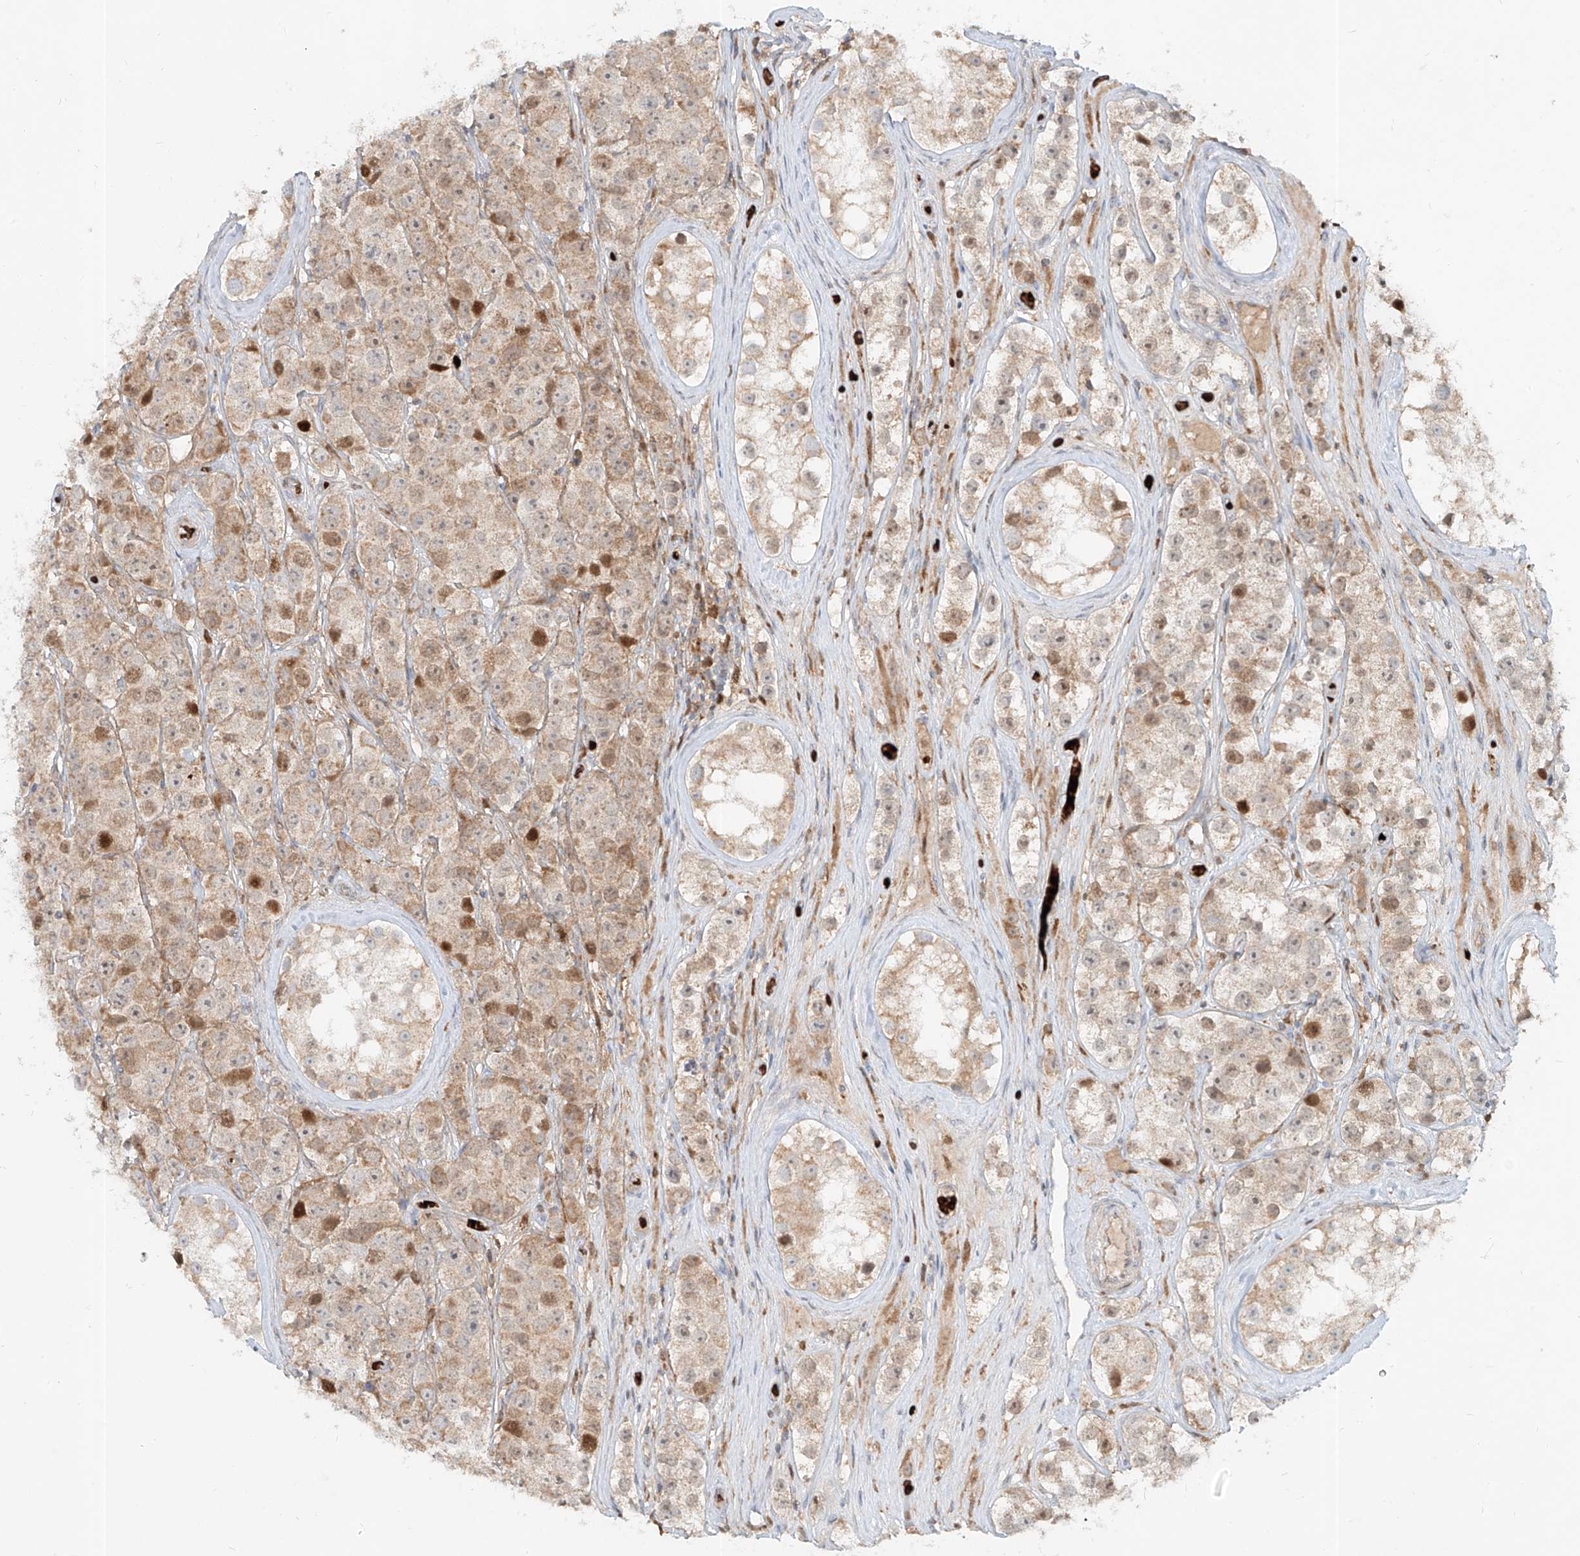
{"staining": {"intensity": "weak", "quantity": ">75%", "location": "cytoplasmic/membranous"}, "tissue": "testis cancer", "cell_type": "Tumor cells", "image_type": "cancer", "snomed": [{"axis": "morphology", "description": "Seminoma, NOS"}, {"axis": "topography", "description": "Testis"}], "caption": "IHC histopathology image of testis cancer stained for a protein (brown), which displays low levels of weak cytoplasmic/membranous expression in approximately >75% of tumor cells.", "gene": "FGD2", "patient": {"sex": "male", "age": 28}}